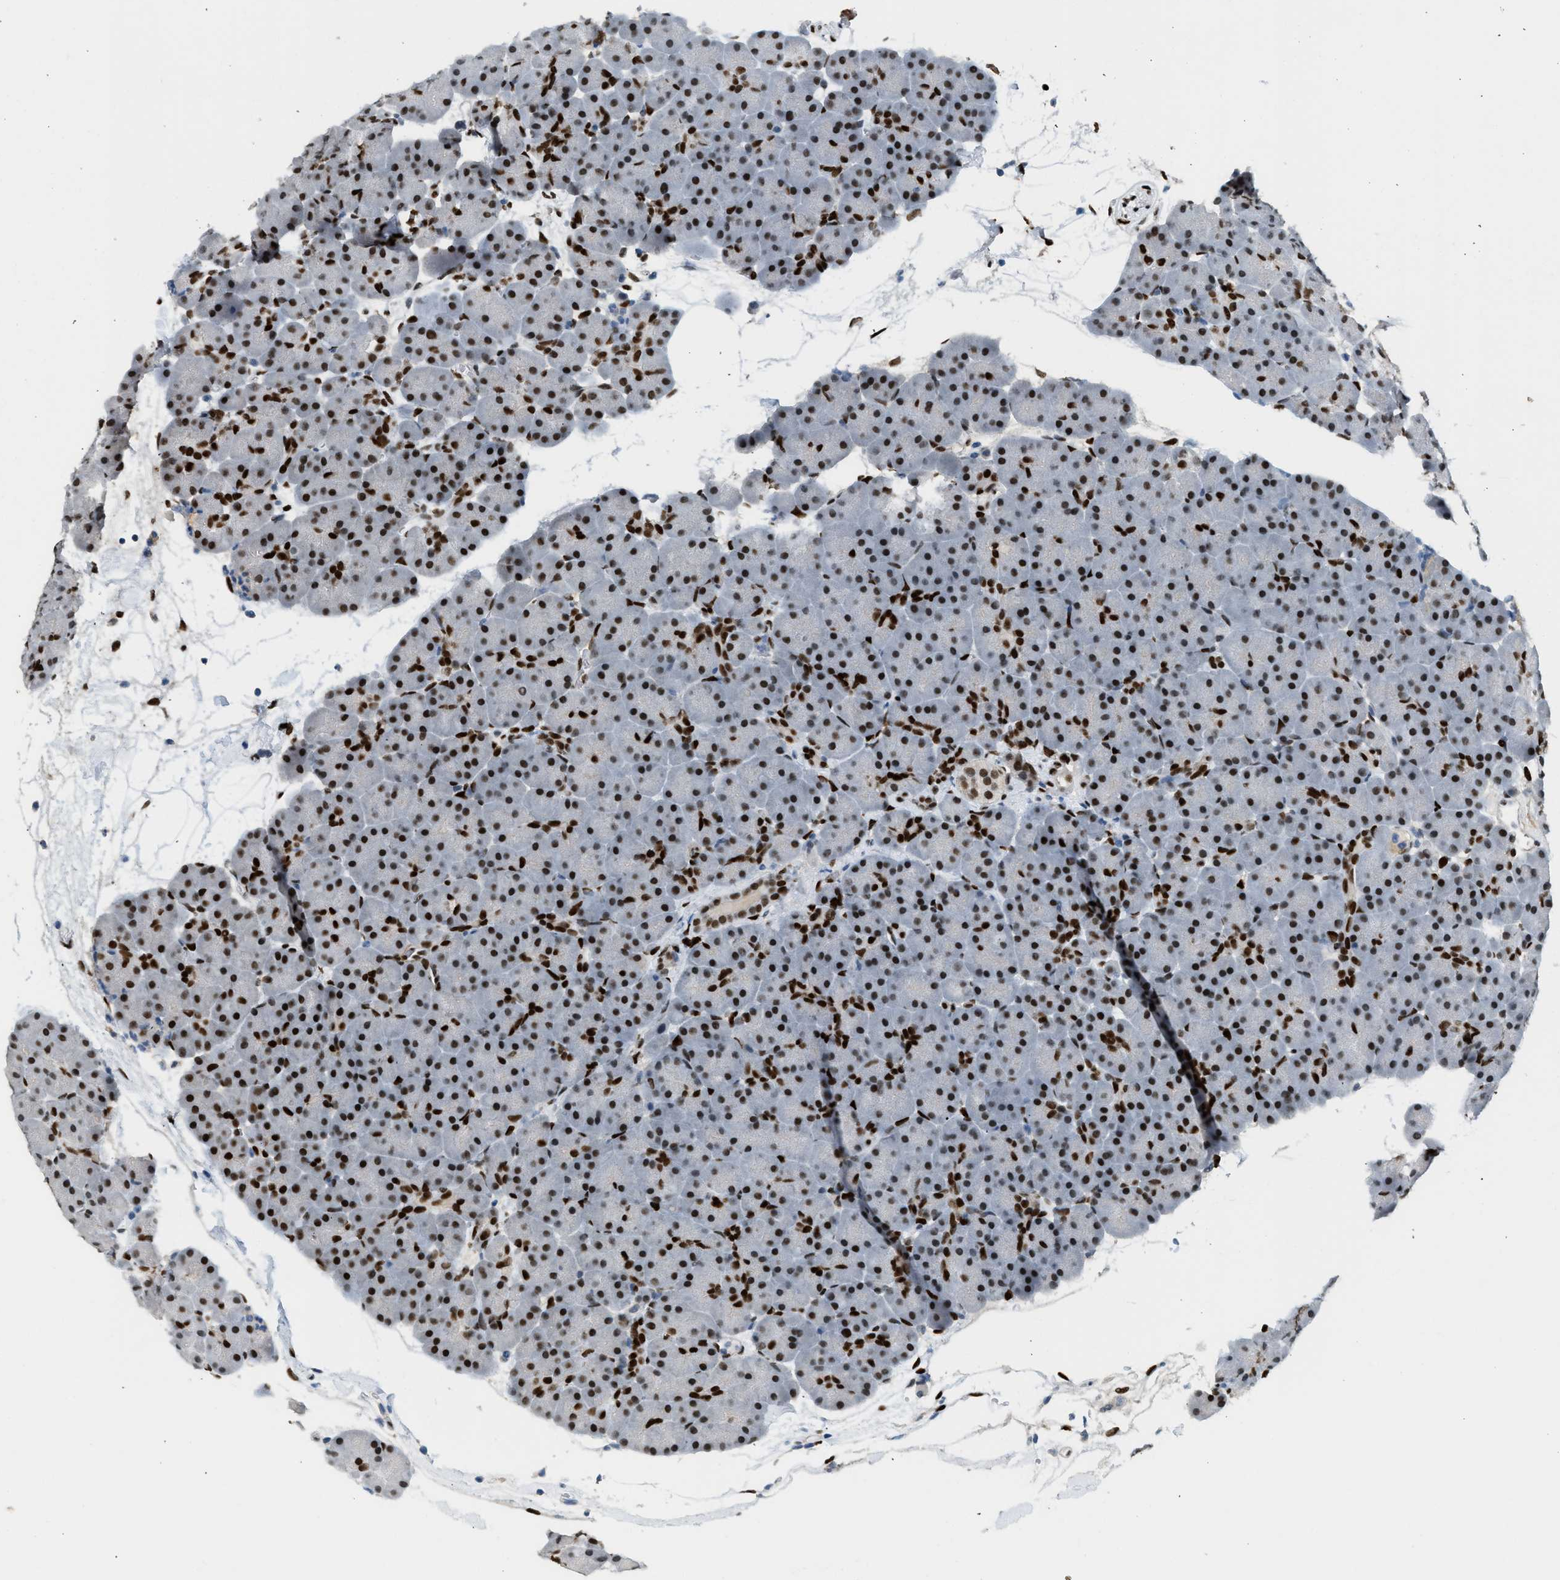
{"staining": {"intensity": "strong", "quantity": "25%-75%", "location": "nuclear"}, "tissue": "pancreas", "cell_type": "Exocrine glandular cells", "image_type": "normal", "snomed": [{"axis": "morphology", "description": "Normal tissue, NOS"}, {"axis": "topography", "description": "Pancreas"}], "caption": "Brown immunohistochemical staining in normal human pancreas demonstrates strong nuclear staining in about 25%-75% of exocrine glandular cells. (DAB (3,3'-diaminobenzidine) IHC with brightfield microscopy, high magnification).", "gene": "ZBTB20", "patient": {"sex": "male", "age": 66}}